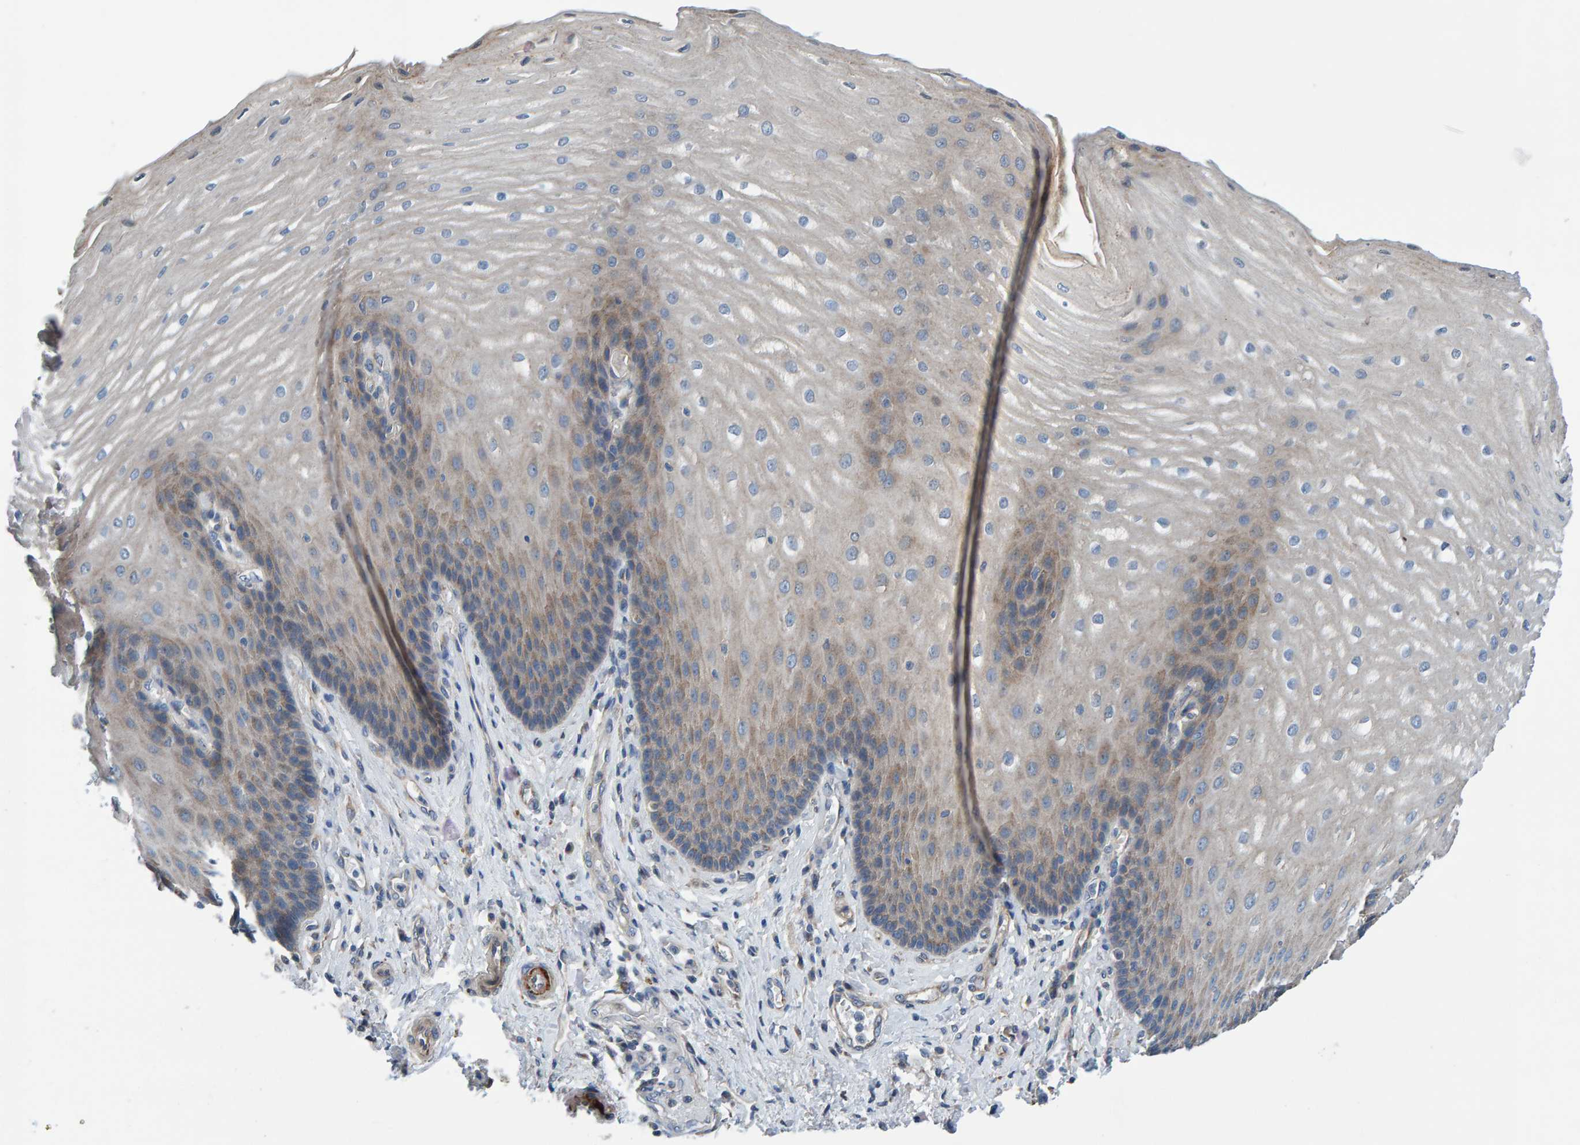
{"staining": {"intensity": "moderate", "quantity": "<25%", "location": "cytoplasmic/membranous"}, "tissue": "esophagus", "cell_type": "Squamous epithelial cells", "image_type": "normal", "snomed": [{"axis": "morphology", "description": "Normal tissue, NOS"}, {"axis": "topography", "description": "Esophagus"}], "caption": "IHC histopathology image of unremarkable esophagus: esophagus stained using immunohistochemistry (IHC) reveals low levels of moderate protein expression localized specifically in the cytoplasmic/membranous of squamous epithelial cells, appearing as a cytoplasmic/membranous brown color.", "gene": "MKLN1", "patient": {"sex": "male", "age": 54}}